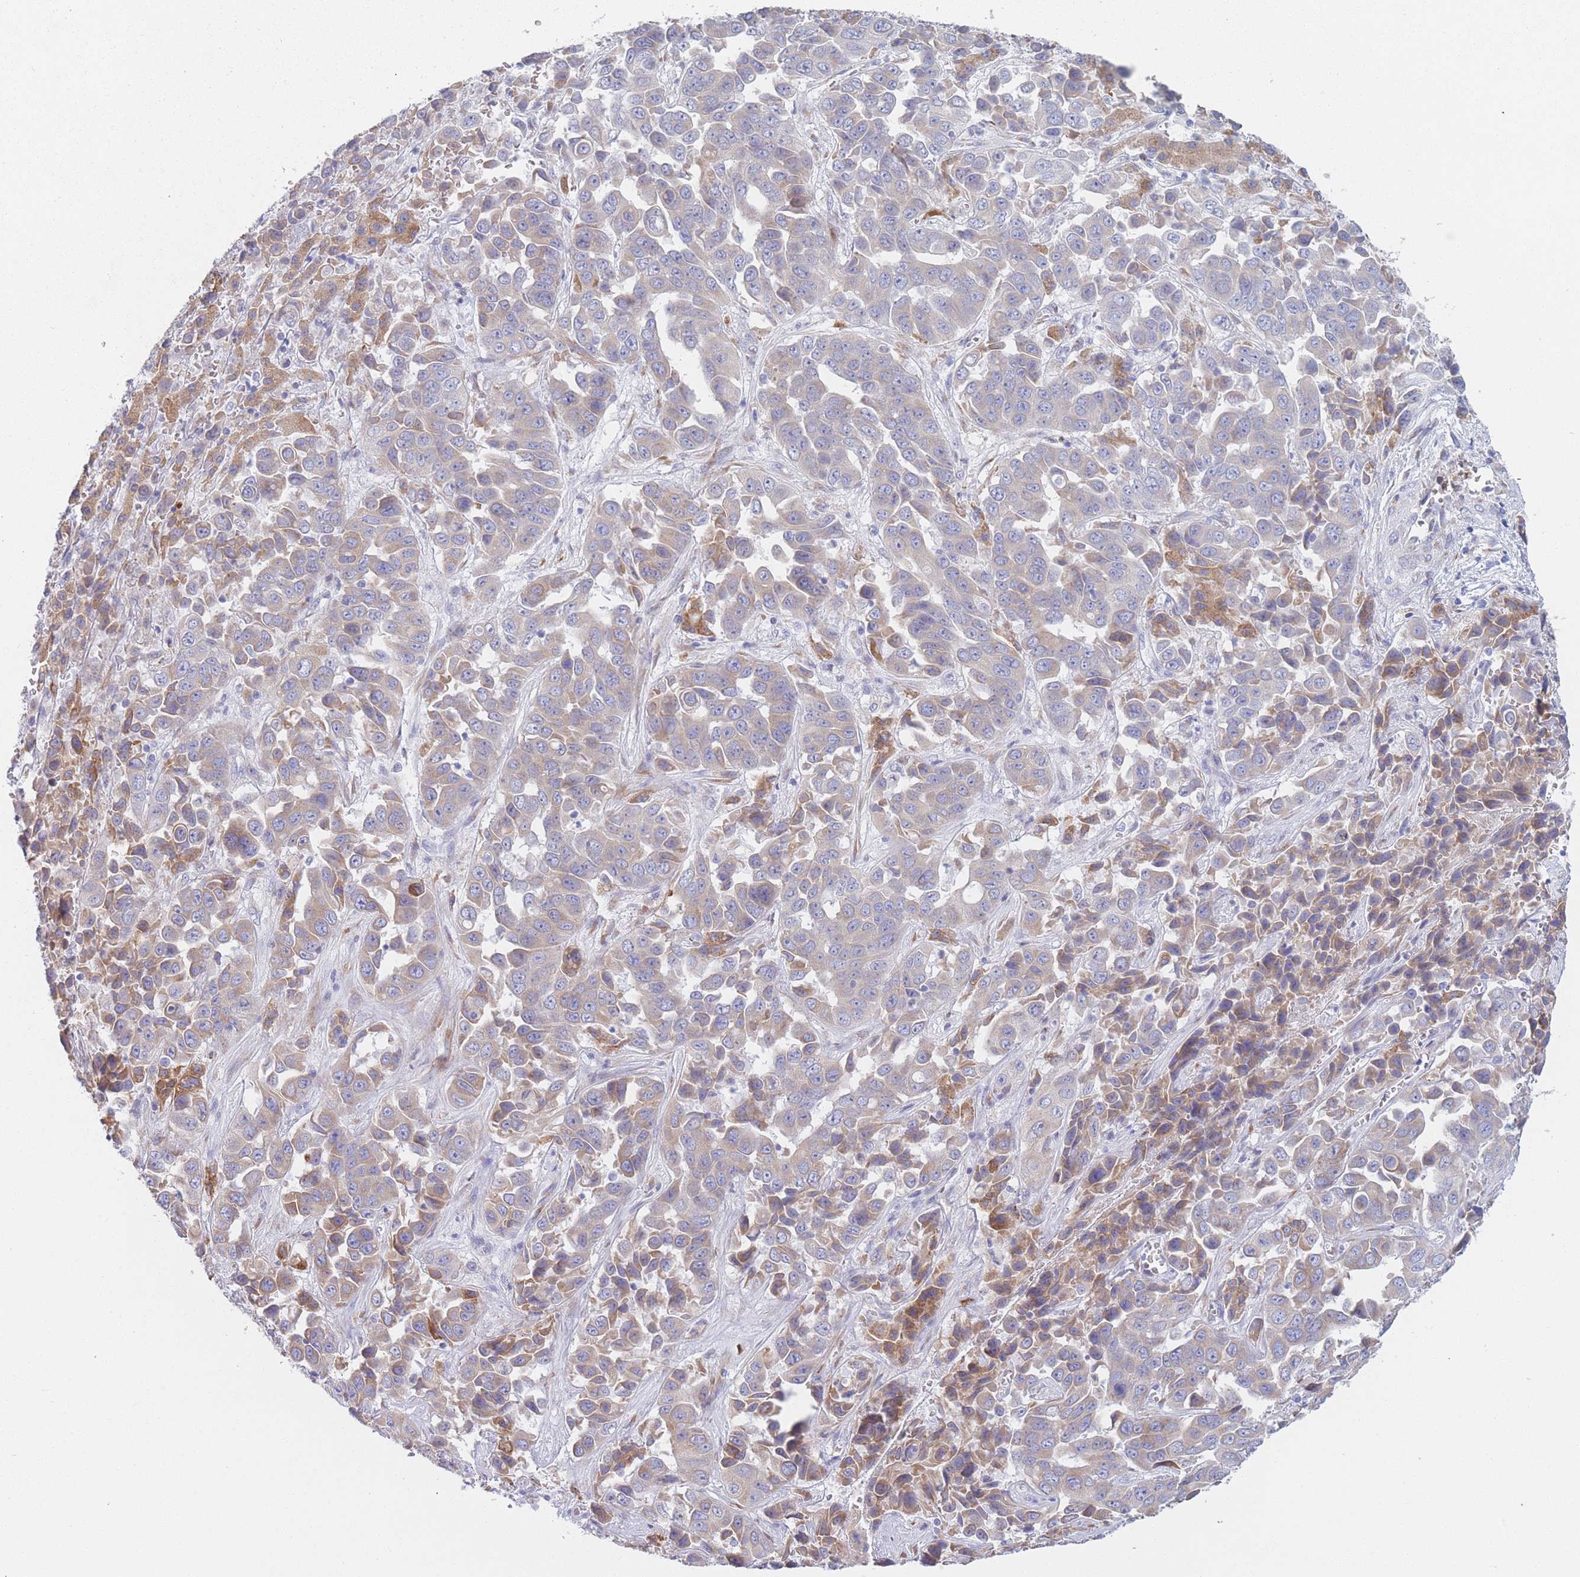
{"staining": {"intensity": "weak", "quantity": "<25%", "location": "cytoplasmic/membranous"}, "tissue": "liver cancer", "cell_type": "Tumor cells", "image_type": "cancer", "snomed": [{"axis": "morphology", "description": "Cholangiocarcinoma"}, {"axis": "topography", "description": "Liver"}], "caption": "Liver cholangiocarcinoma was stained to show a protein in brown. There is no significant expression in tumor cells. (Stains: DAB (3,3'-diaminobenzidine) immunohistochemistry (IHC) with hematoxylin counter stain, Microscopy: brightfield microscopy at high magnification).", "gene": "MRPL30", "patient": {"sex": "female", "age": 52}}